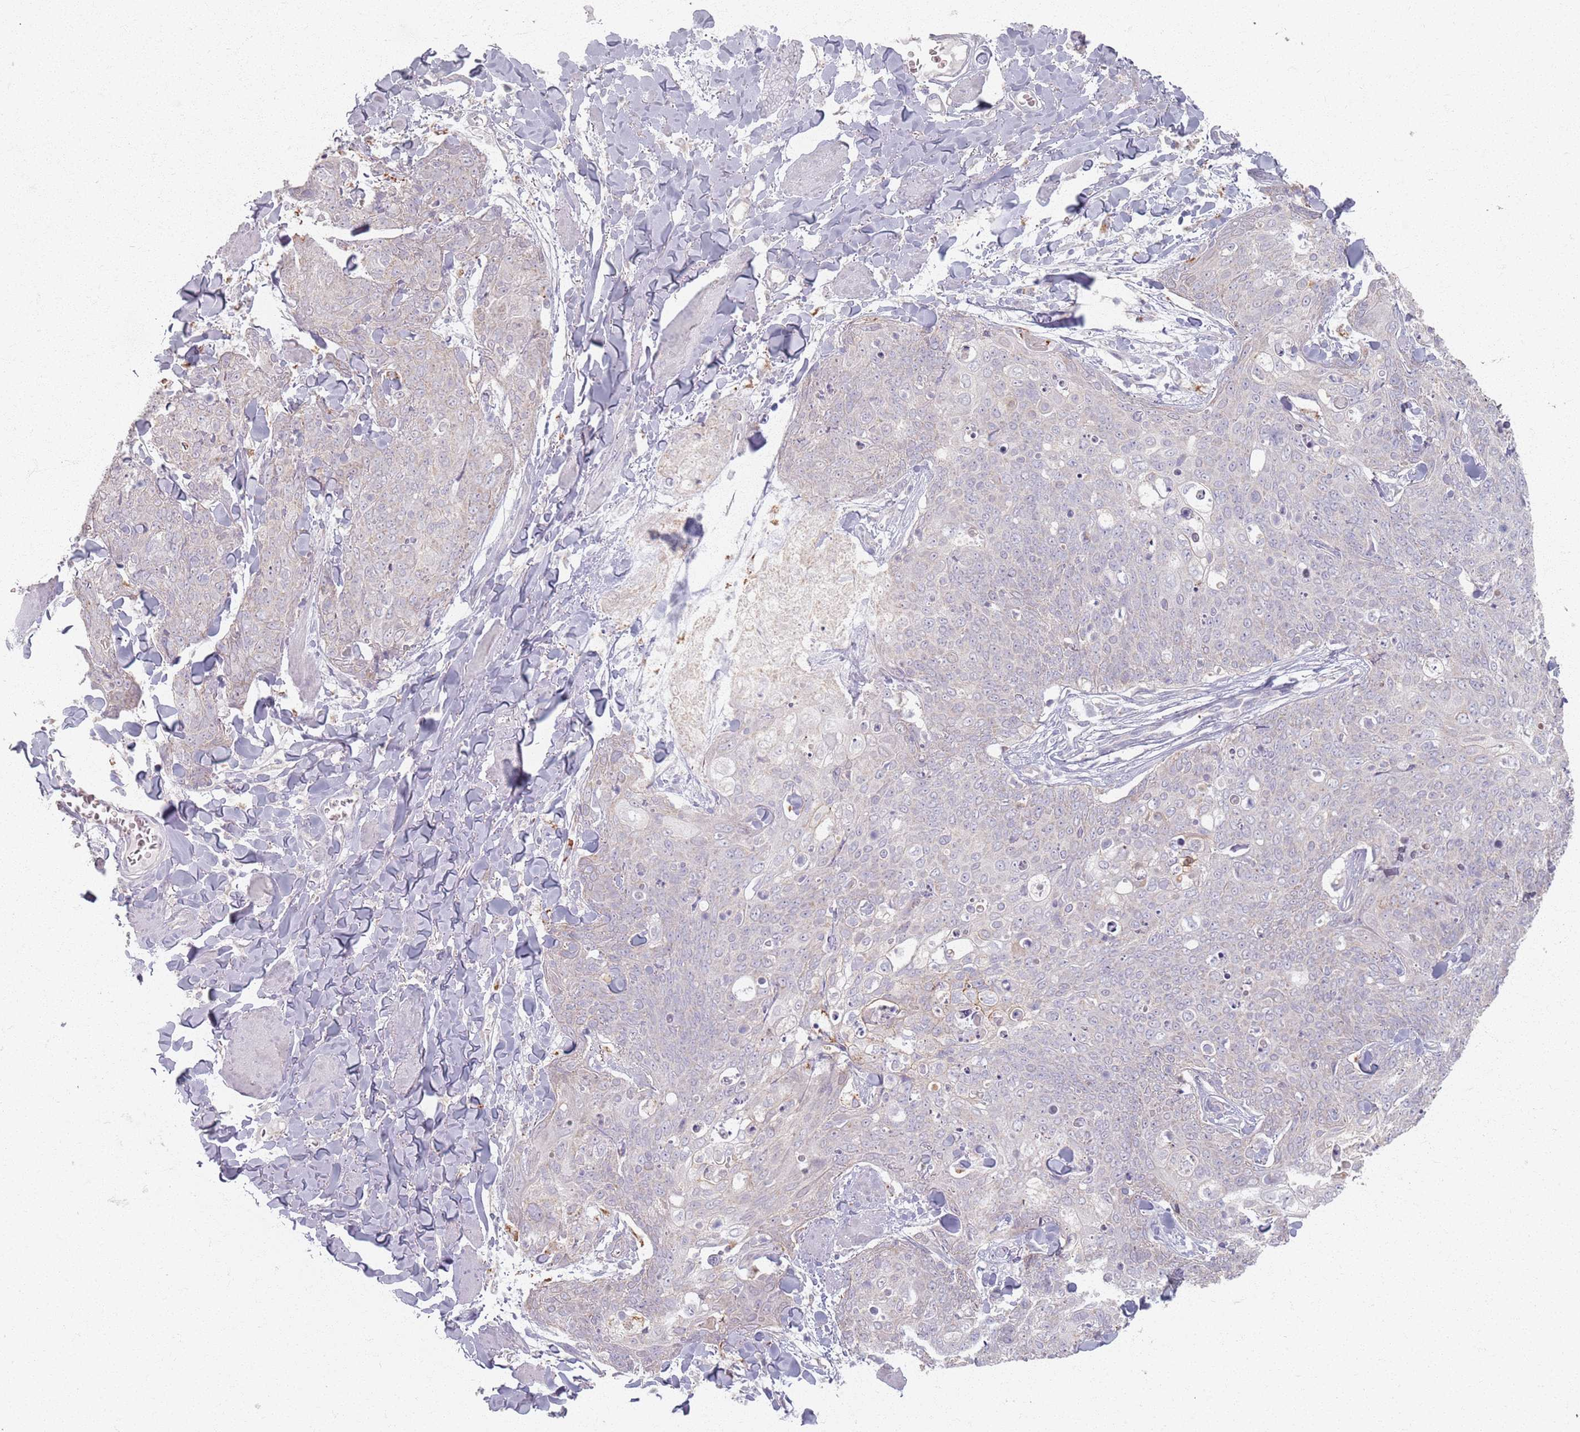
{"staining": {"intensity": "negative", "quantity": "none", "location": "none"}, "tissue": "skin cancer", "cell_type": "Tumor cells", "image_type": "cancer", "snomed": [{"axis": "morphology", "description": "Squamous cell carcinoma, NOS"}, {"axis": "topography", "description": "Skin"}, {"axis": "topography", "description": "Vulva"}], "caption": "Skin cancer (squamous cell carcinoma) was stained to show a protein in brown. There is no significant staining in tumor cells.", "gene": "PKD2L2", "patient": {"sex": "female", "age": 85}}